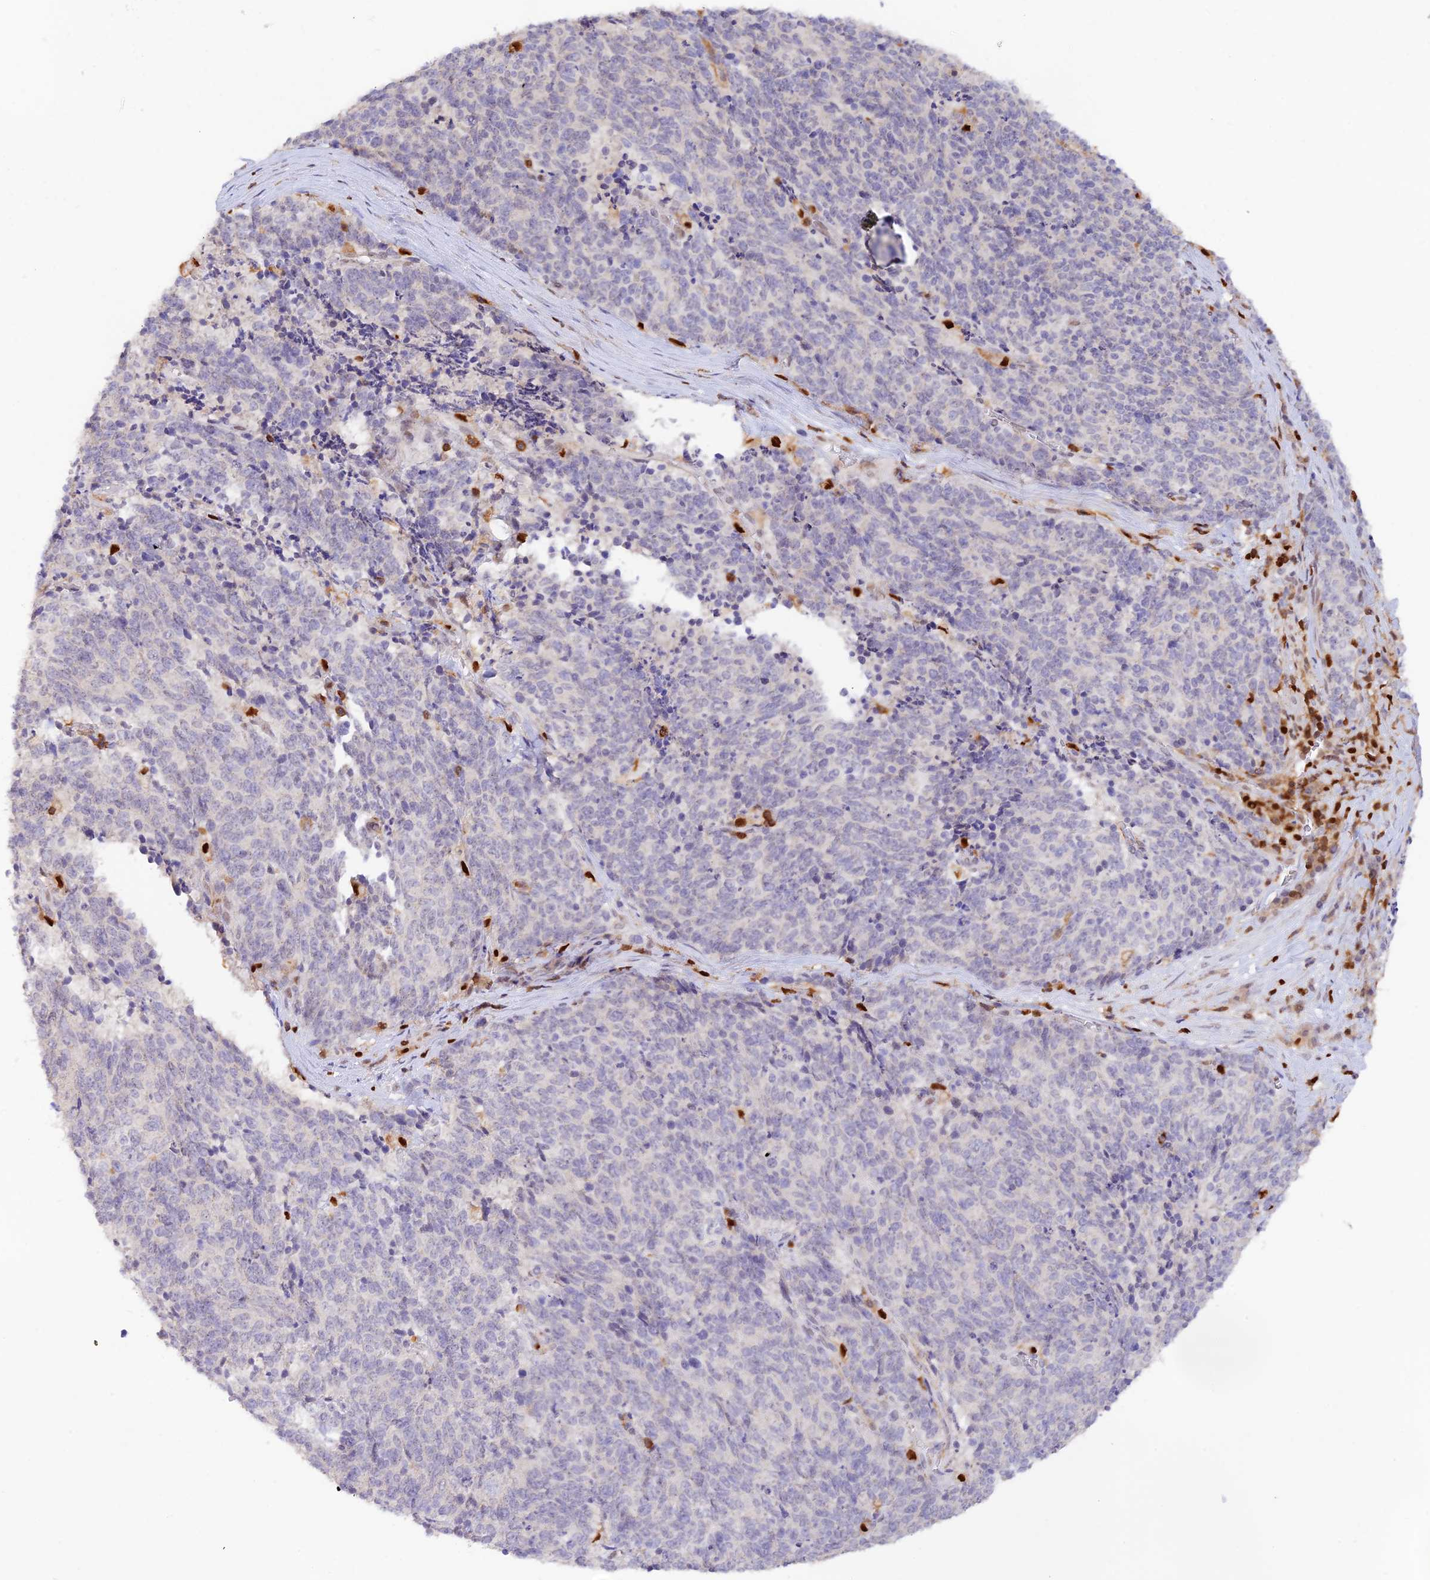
{"staining": {"intensity": "negative", "quantity": "none", "location": "none"}, "tissue": "cervical cancer", "cell_type": "Tumor cells", "image_type": "cancer", "snomed": [{"axis": "morphology", "description": "Squamous cell carcinoma, NOS"}, {"axis": "topography", "description": "Cervix"}], "caption": "There is no significant positivity in tumor cells of cervical cancer (squamous cell carcinoma).", "gene": "DENND1C", "patient": {"sex": "female", "age": 29}}